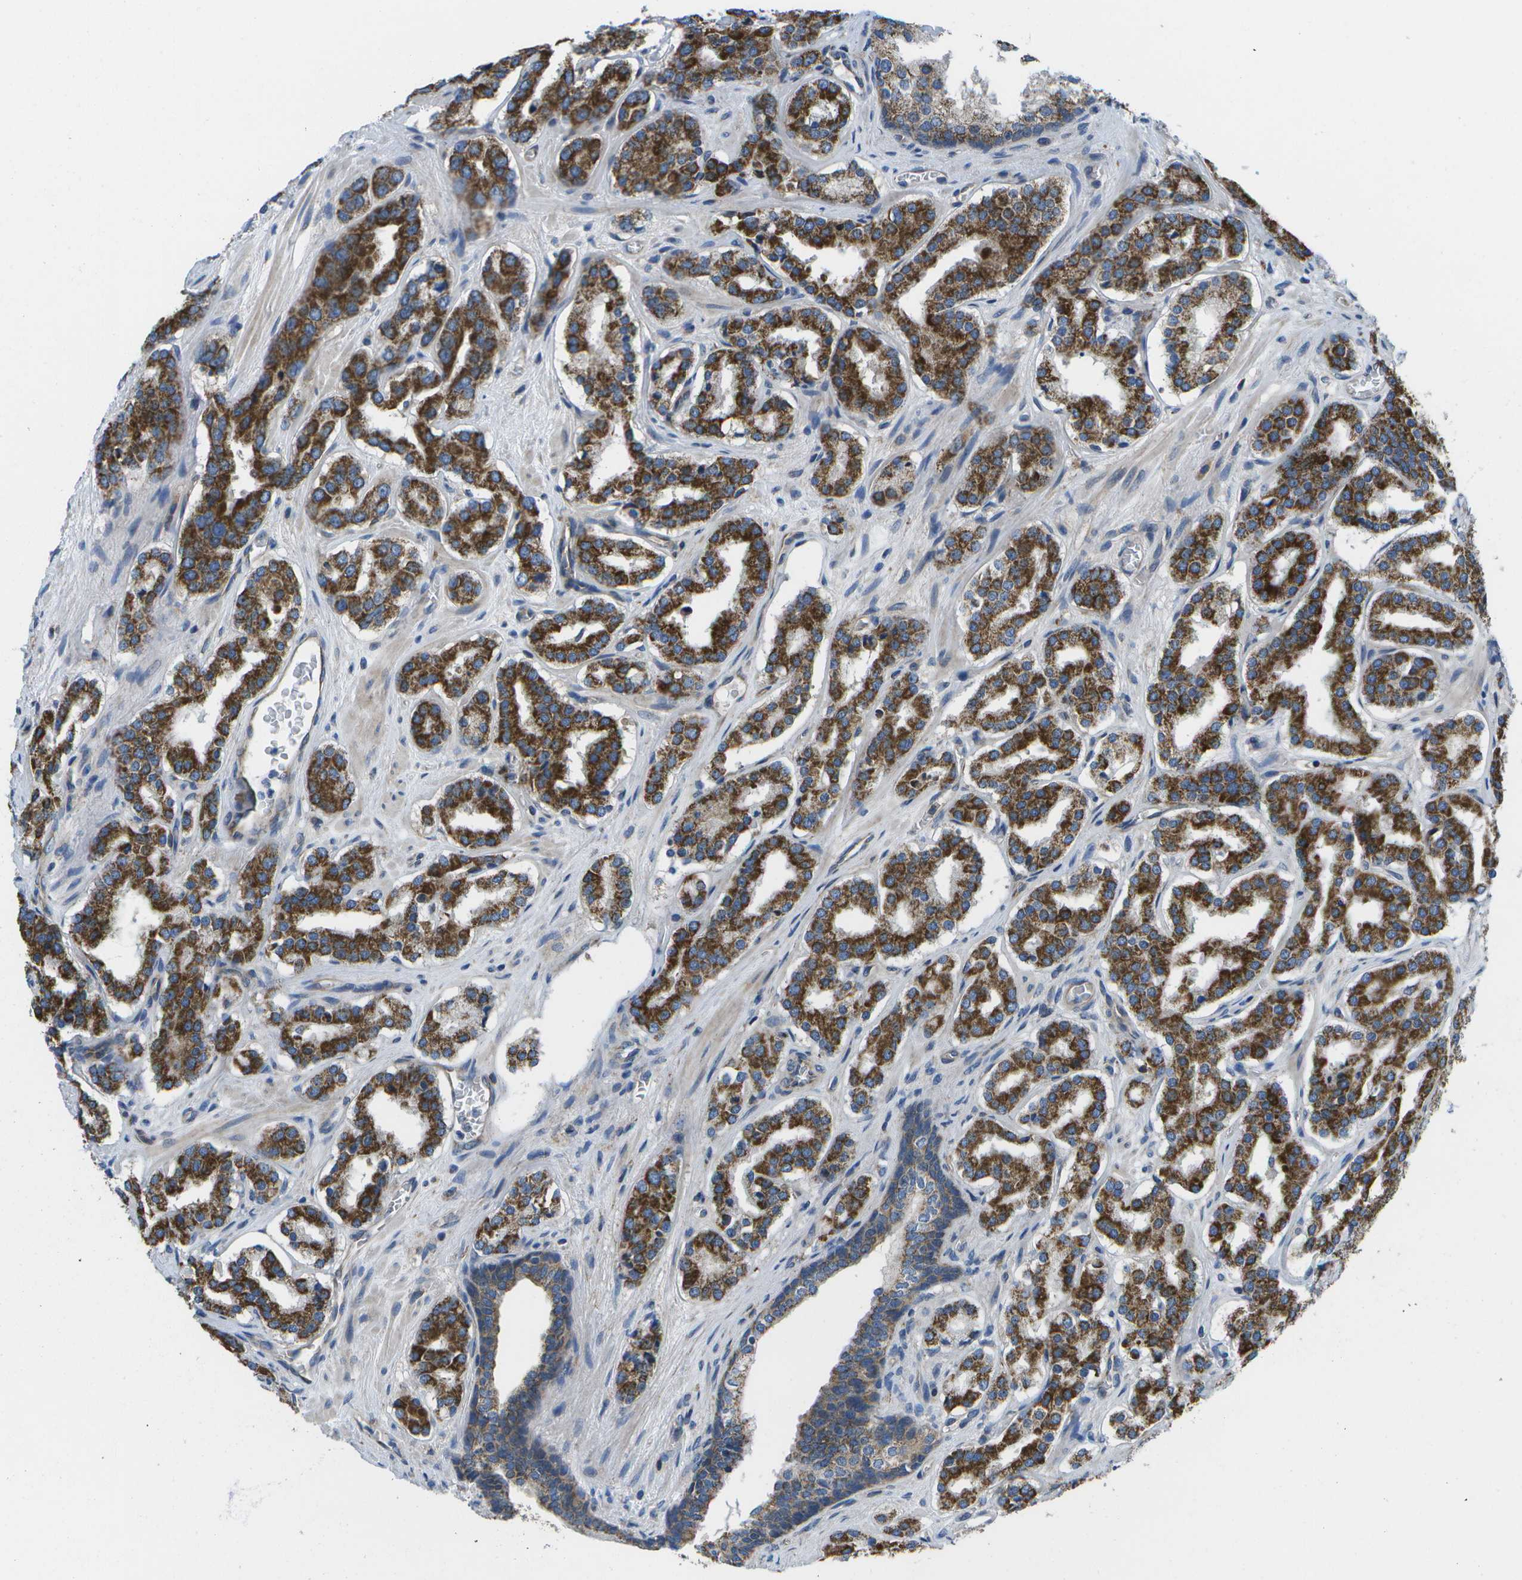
{"staining": {"intensity": "strong", "quantity": ">75%", "location": "cytoplasmic/membranous"}, "tissue": "prostate cancer", "cell_type": "Tumor cells", "image_type": "cancer", "snomed": [{"axis": "morphology", "description": "Adenocarcinoma, High grade"}, {"axis": "topography", "description": "Prostate"}], "caption": "Immunohistochemical staining of human high-grade adenocarcinoma (prostate) displays high levels of strong cytoplasmic/membranous protein staining in about >75% of tumor cells.", "gene": "MVK", "patient": {"sex": "male", "age": 60}}